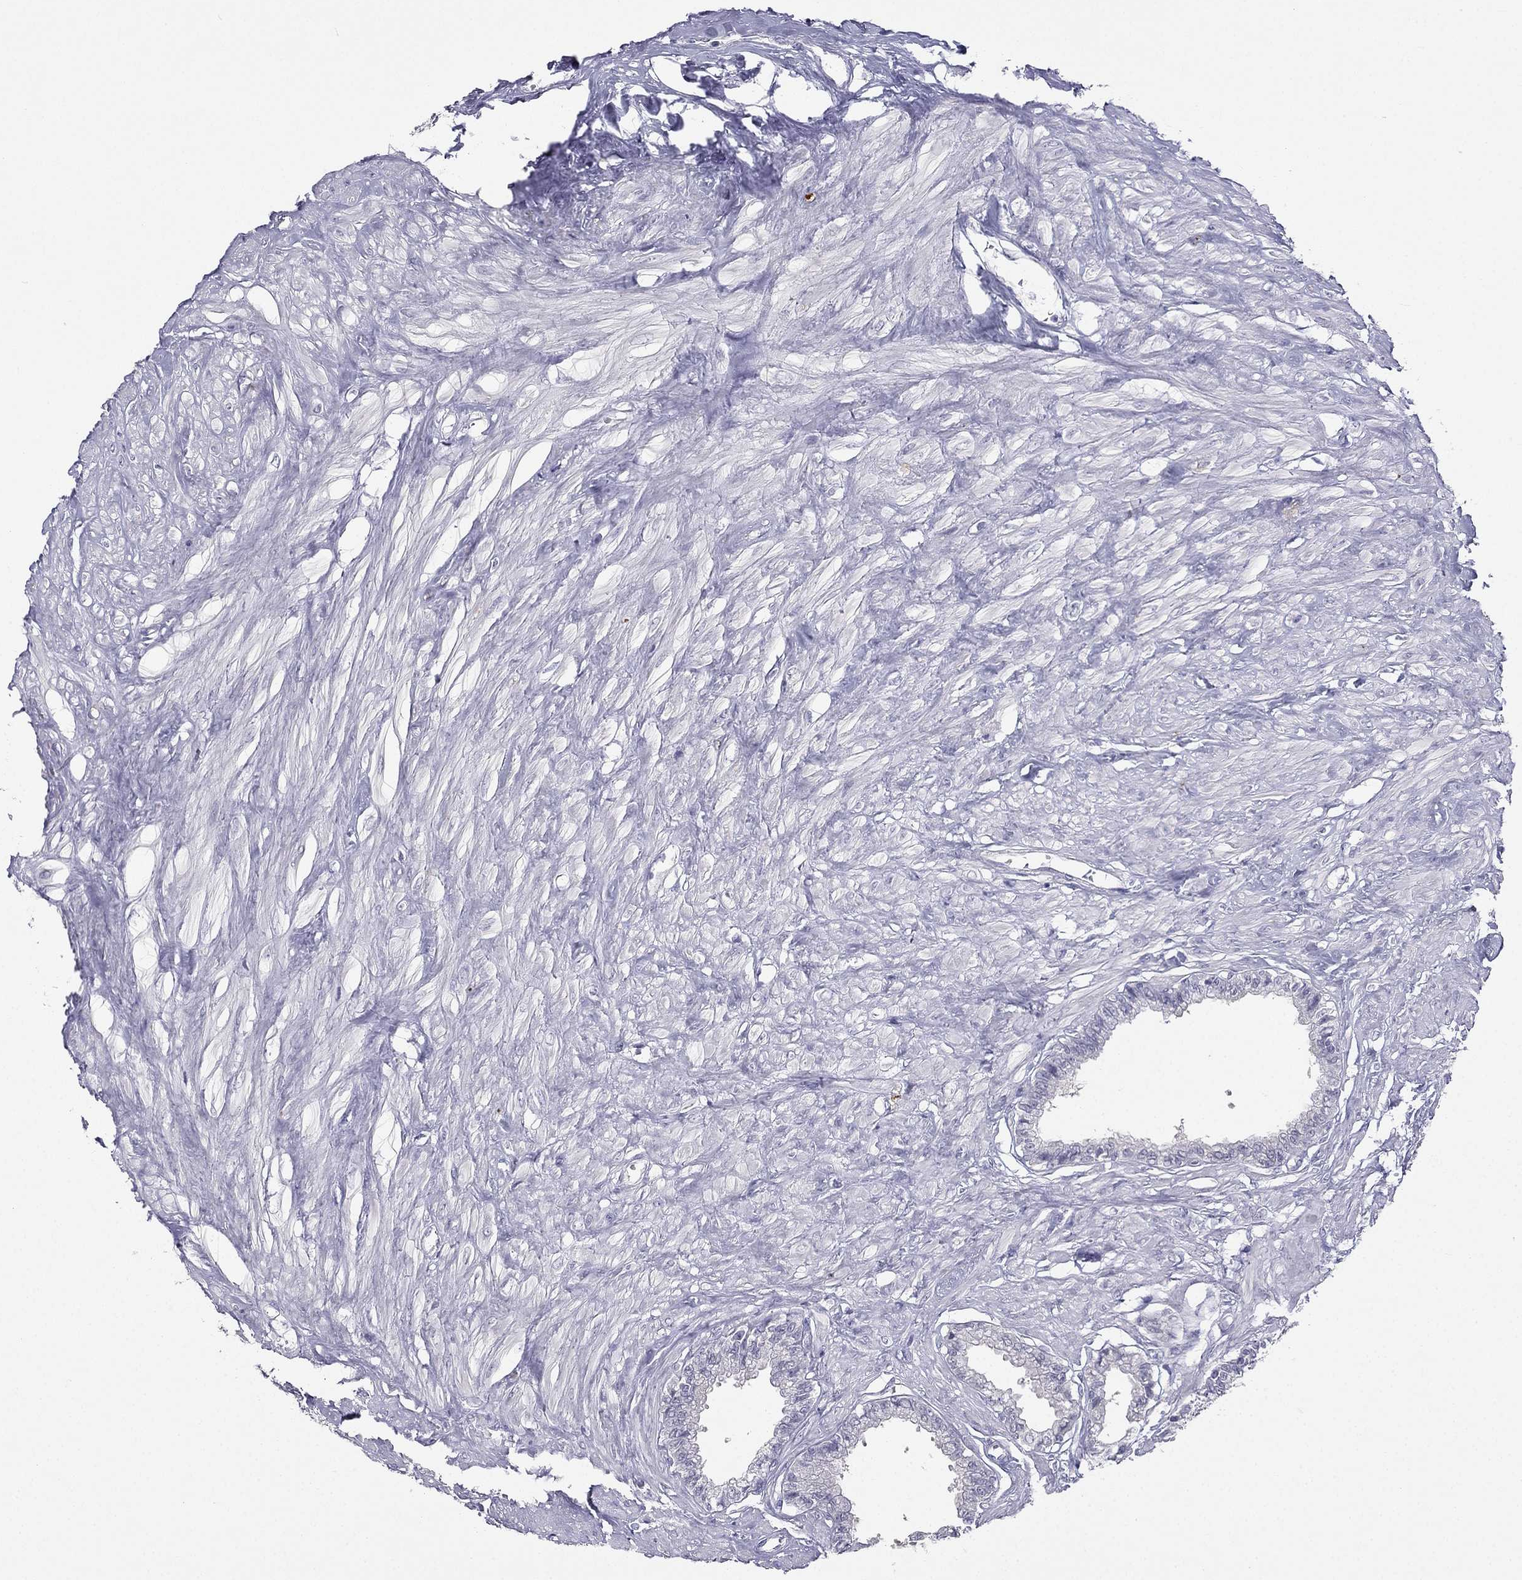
{"staining": {"intensity": "negative", "quantity": "none", "location": "none"}, "tissue": "seminal vesicle", "cell_type": "Glandular cells", "image_type": "normal", "snomed": [{"axis": "morphology", "description": "Normal tissue, NOS"}, {"axis": "morphology", "description": "Urothelial carcinoma, NOS"}, {"axis": "topography", "description": "Urinary bladder"}, {"axis": "topography", "description": "Seminal veicle"}], "caption": "Seminal vesicle stained for a protein using immunohistochemistry (IHC) displays no staining glandular cells.", "gene": "C16orf89", "patient": {"sex": "male", "age": 76}}